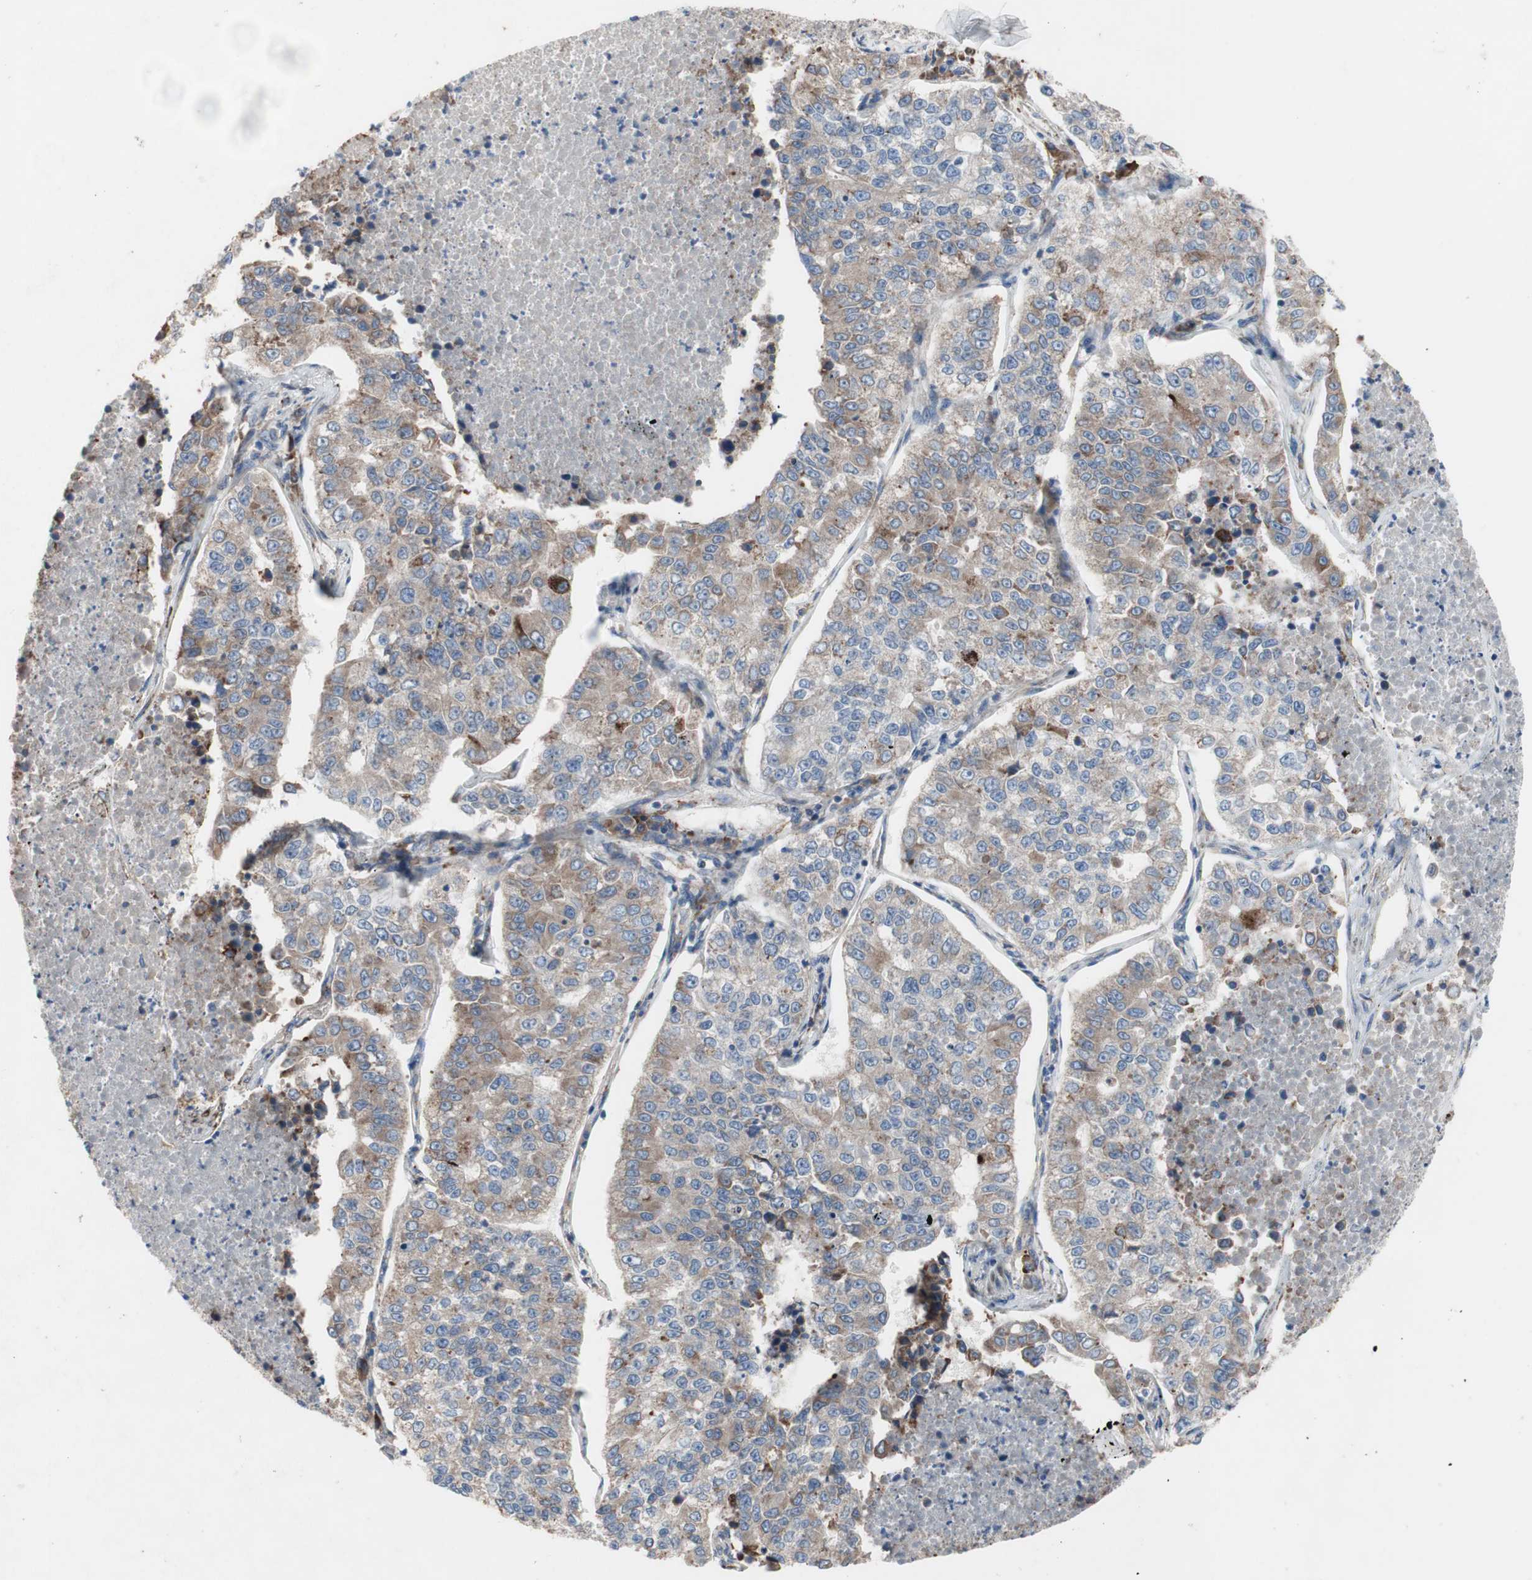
{"staining": {"intensity": "moderate", "quantity": ">75%", "location": "cytoplasmic/membranous"}, "tissue": "lung cancer", "cell_type": "Tumor cells", "image_type": "cancer", "snomed": [{"axis": "morphology", "description": "Adenocarcinoma, NOS"}, {"axis": "topography", "description": "Lung"}], "caption": "Moderate cytoplasmic/membranous protein expression is identified in about >75% of tumor cells in lung cancer (adenocarcinoma).", "gene": "TTC14", "patient": {"sex": "male", "age": 49}}